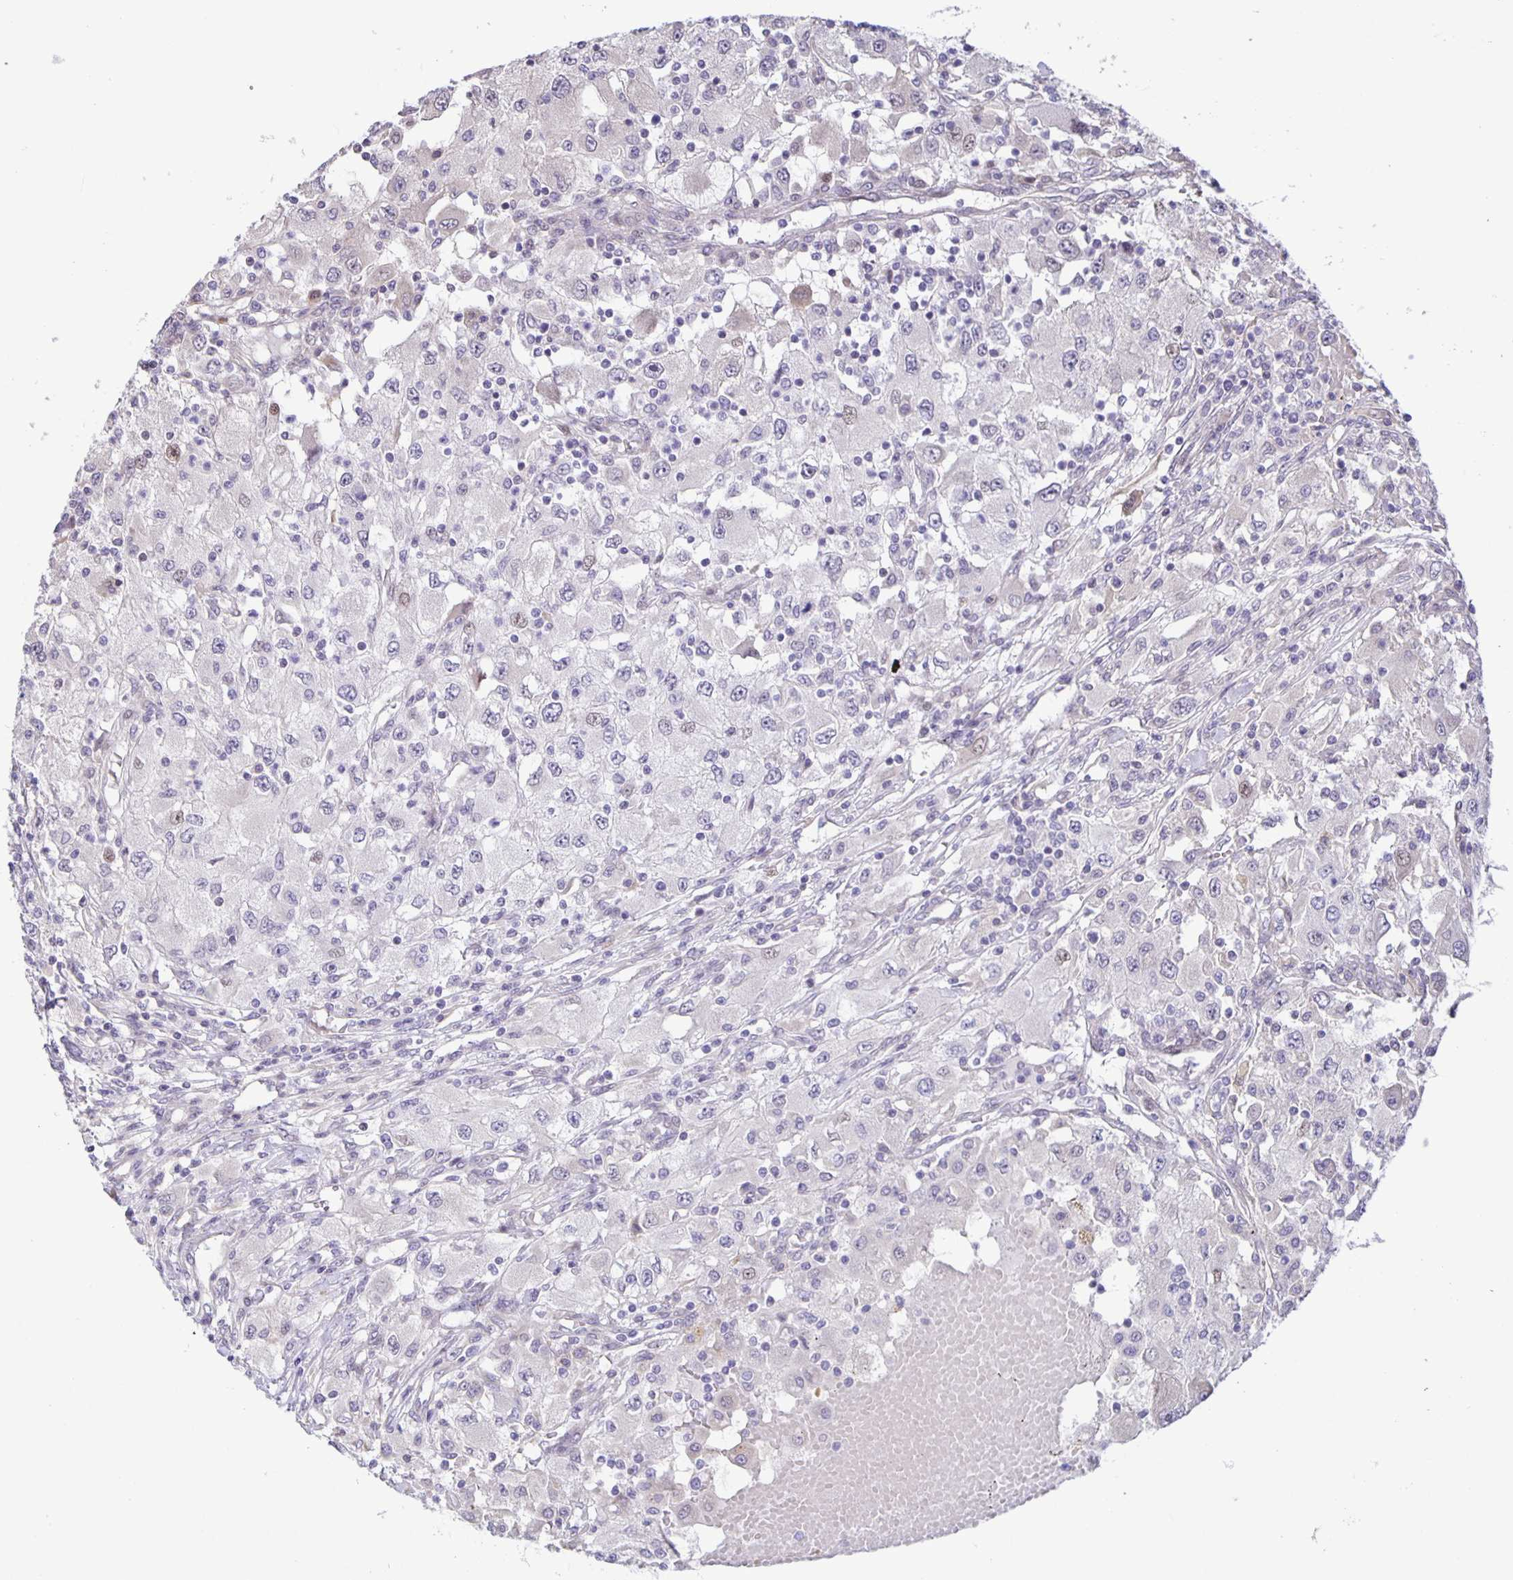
{"staining": {"intensity": "negative", "quantity": "none", "location": "none"}, "tissue": "renal cancer", "cell_type": "Tumor cells", "image_type": "cancer", "snomed": [{"axis": "morphology", "description": "Adenocarcinoma, NOS"}, {"axis": "topography", "description": "Kidney"}], "caption": "Immunohistochemistry (IHC) image of renal adenocarcinoma stained for a protein (brown), which reveals no staining in tumor cells.", "gene": "MAPK12", "patient": {"sex": "female", "age": 67}}